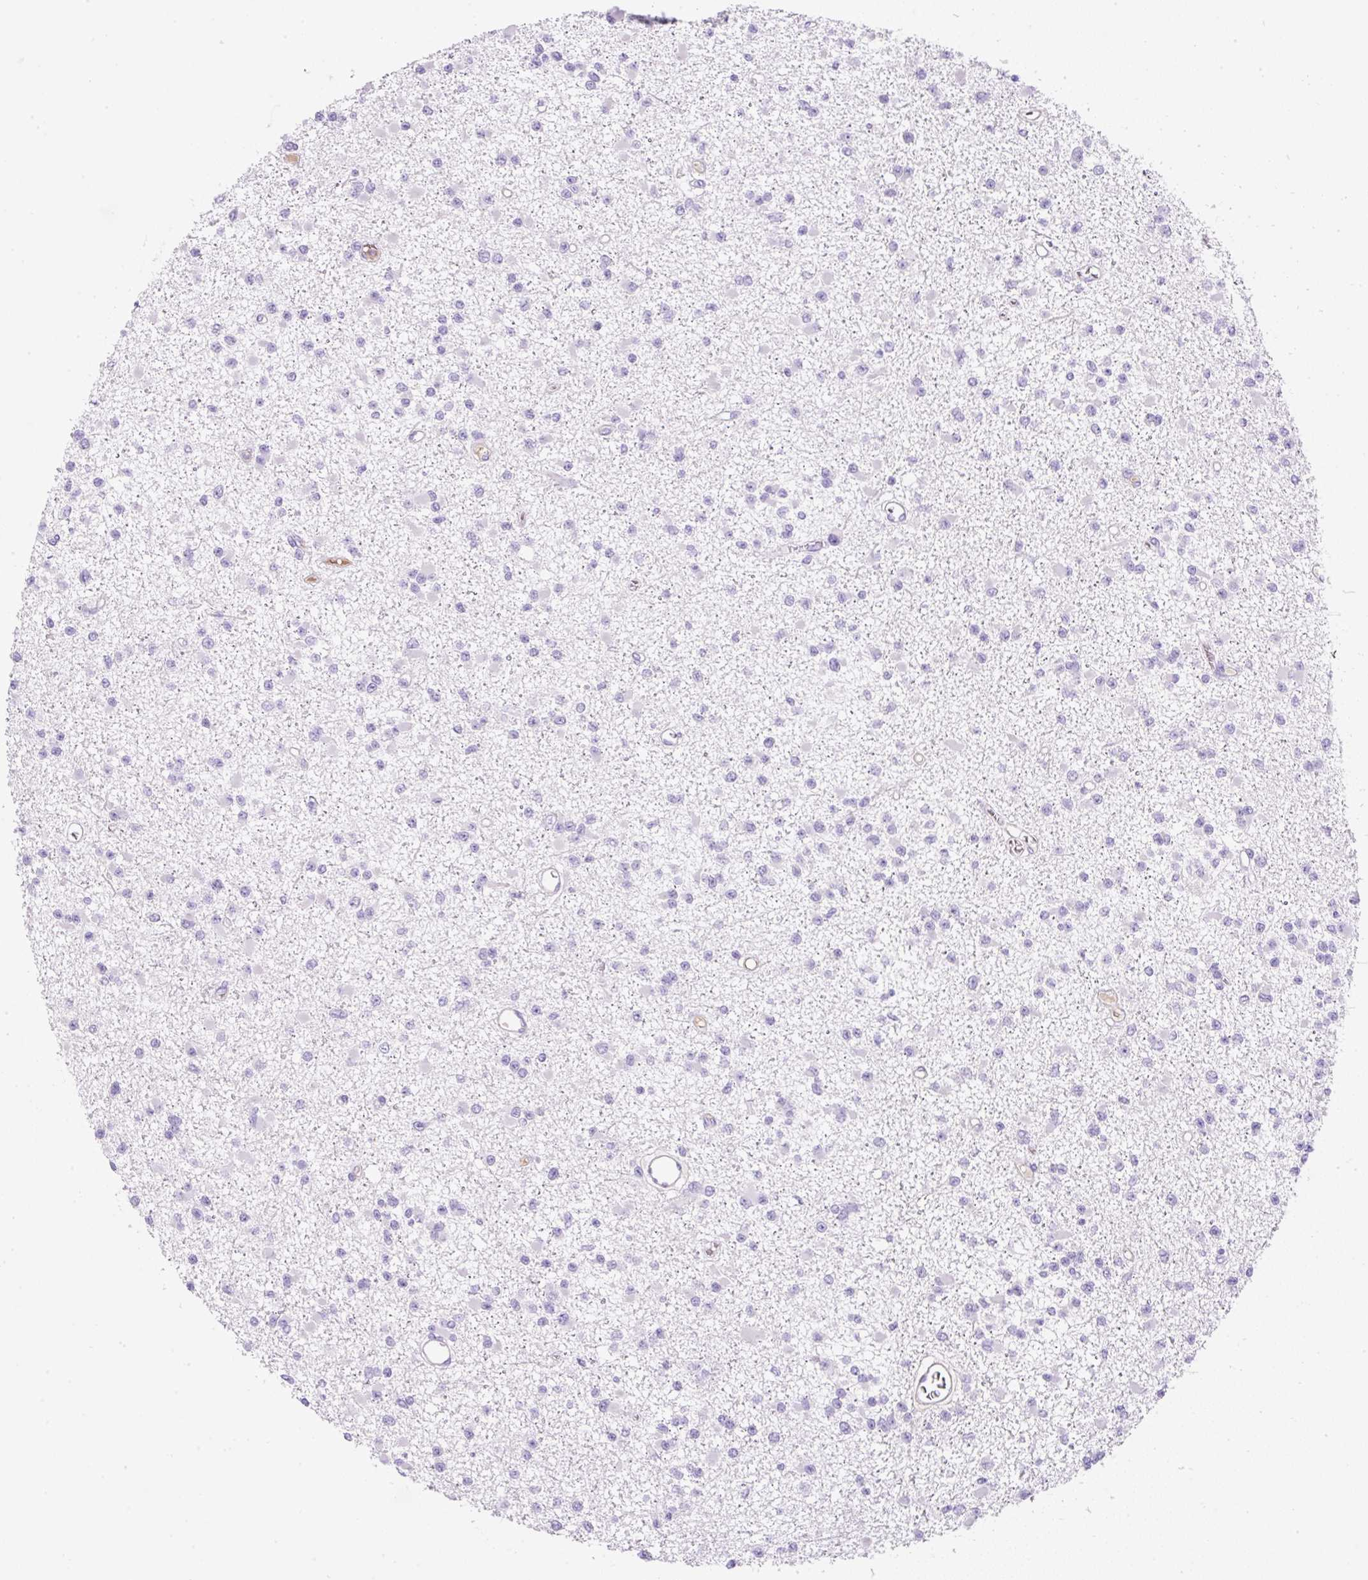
{"staining": {"intensity": "negative", "quantity": "none", "location": "none"}, "tissue": "glioma", "cell_type": "Tumor cells", "image_type": "cancer", "snomed": [{"axis": "morphology", "description": "Glioma, malignant, Low grade"}, {"axis": "topography", "description": "Brain"}], "caption": "Human malignant low-grade glioma stained for a protein using IHC shows no positivity in tumor cells.", "gene": "TDRD15", "patient": {"sex": "female", "age": 22}}